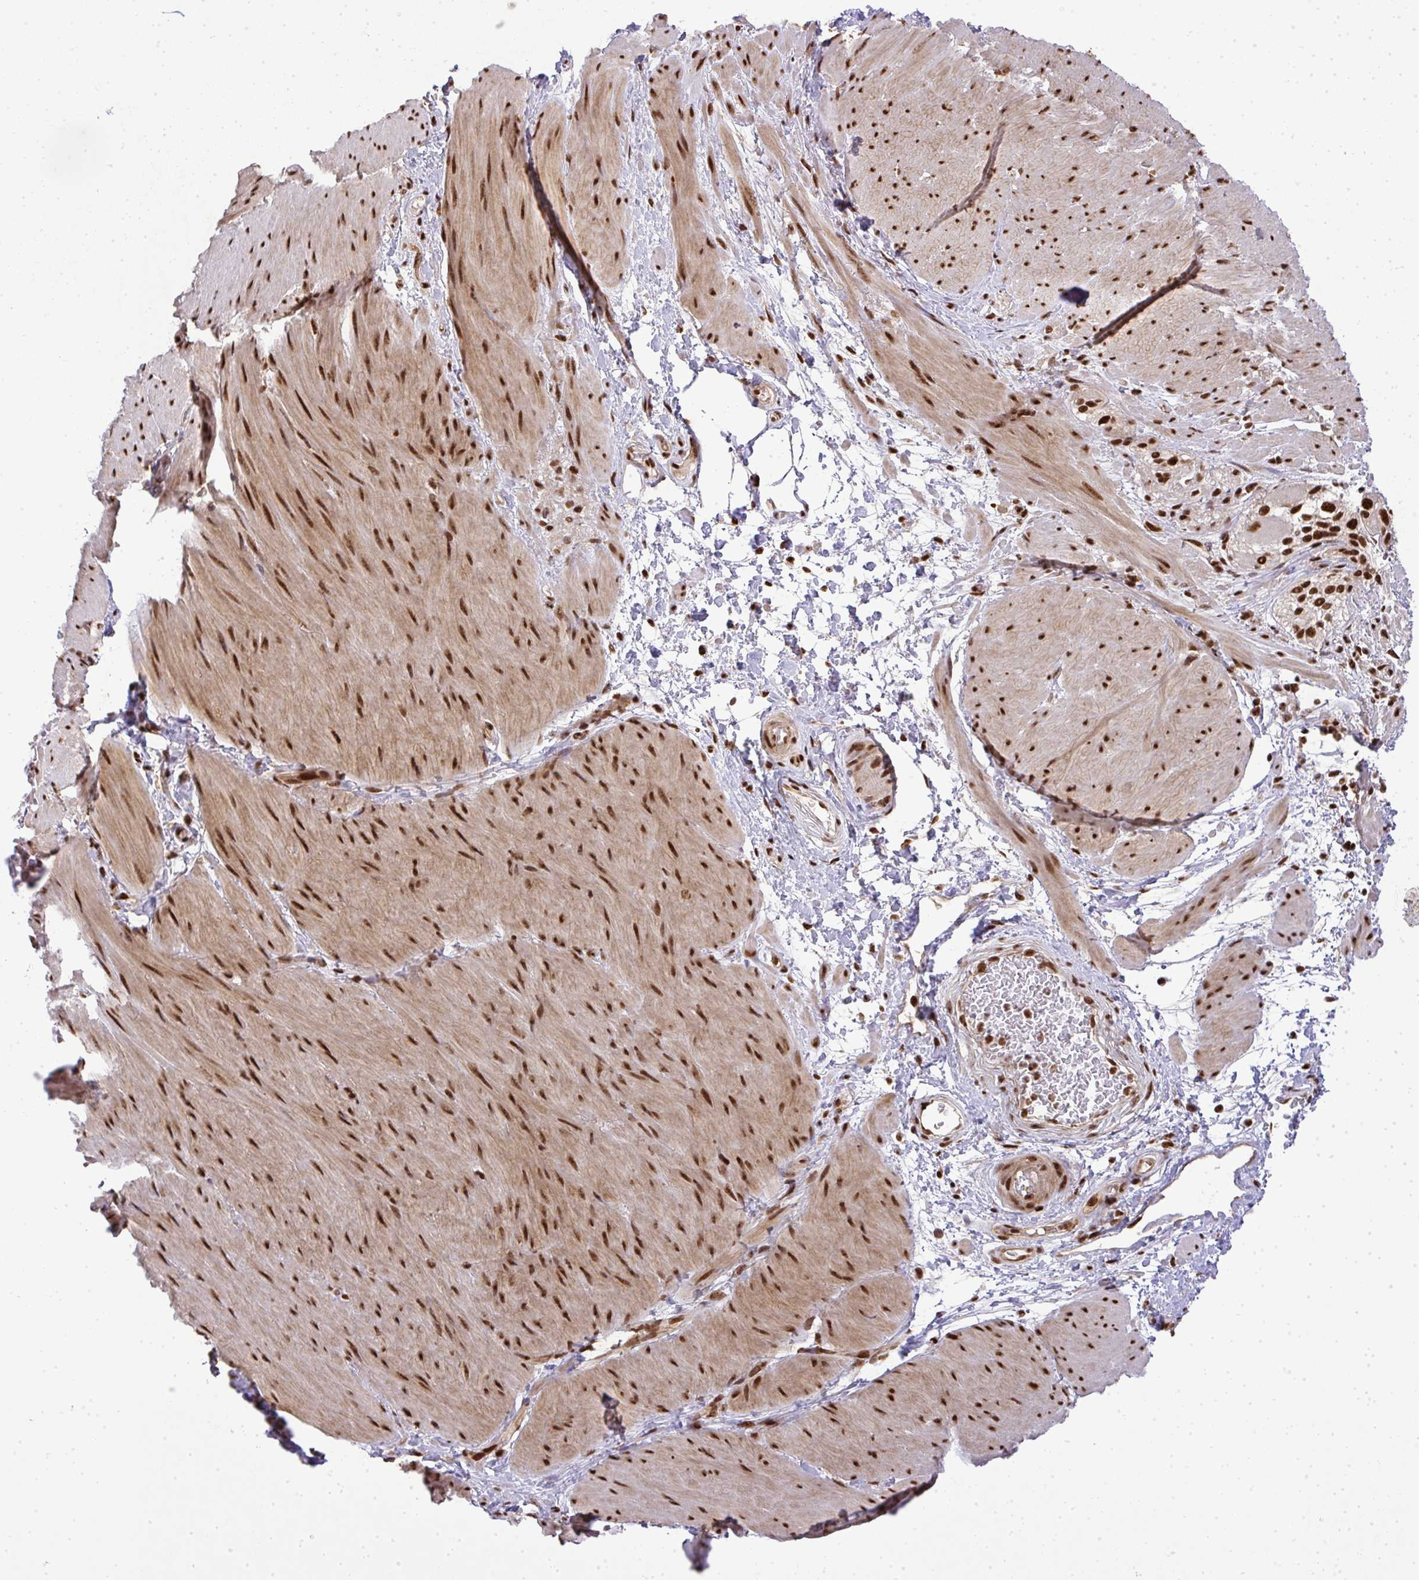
{"staining": {"intensity": "strong", "quantity": ">75%", "location": "cytoplasmic/membranous,nuclear"}, "tissue": "smooth muscle", "cell_type": "Smooth muscle cells", "image_type": "normal", "snomed": [{"axis": "morphology", "description": "Normal tissue, NOS"}, {"axis": "topography", "description": "Smooth muscle"}, {"axis": "topography", "description": "Rectum"}], "caption": "An immunohistochemistry photomicrograph of normal tissue is shown. Protein staining in brown shows strong cytoplasmic/membranous,nuclear positivity in smooth muscle within smooth muscle cells.", "gene": "U2AF1L4", "patient": {"sex": "male", "age": 53}}